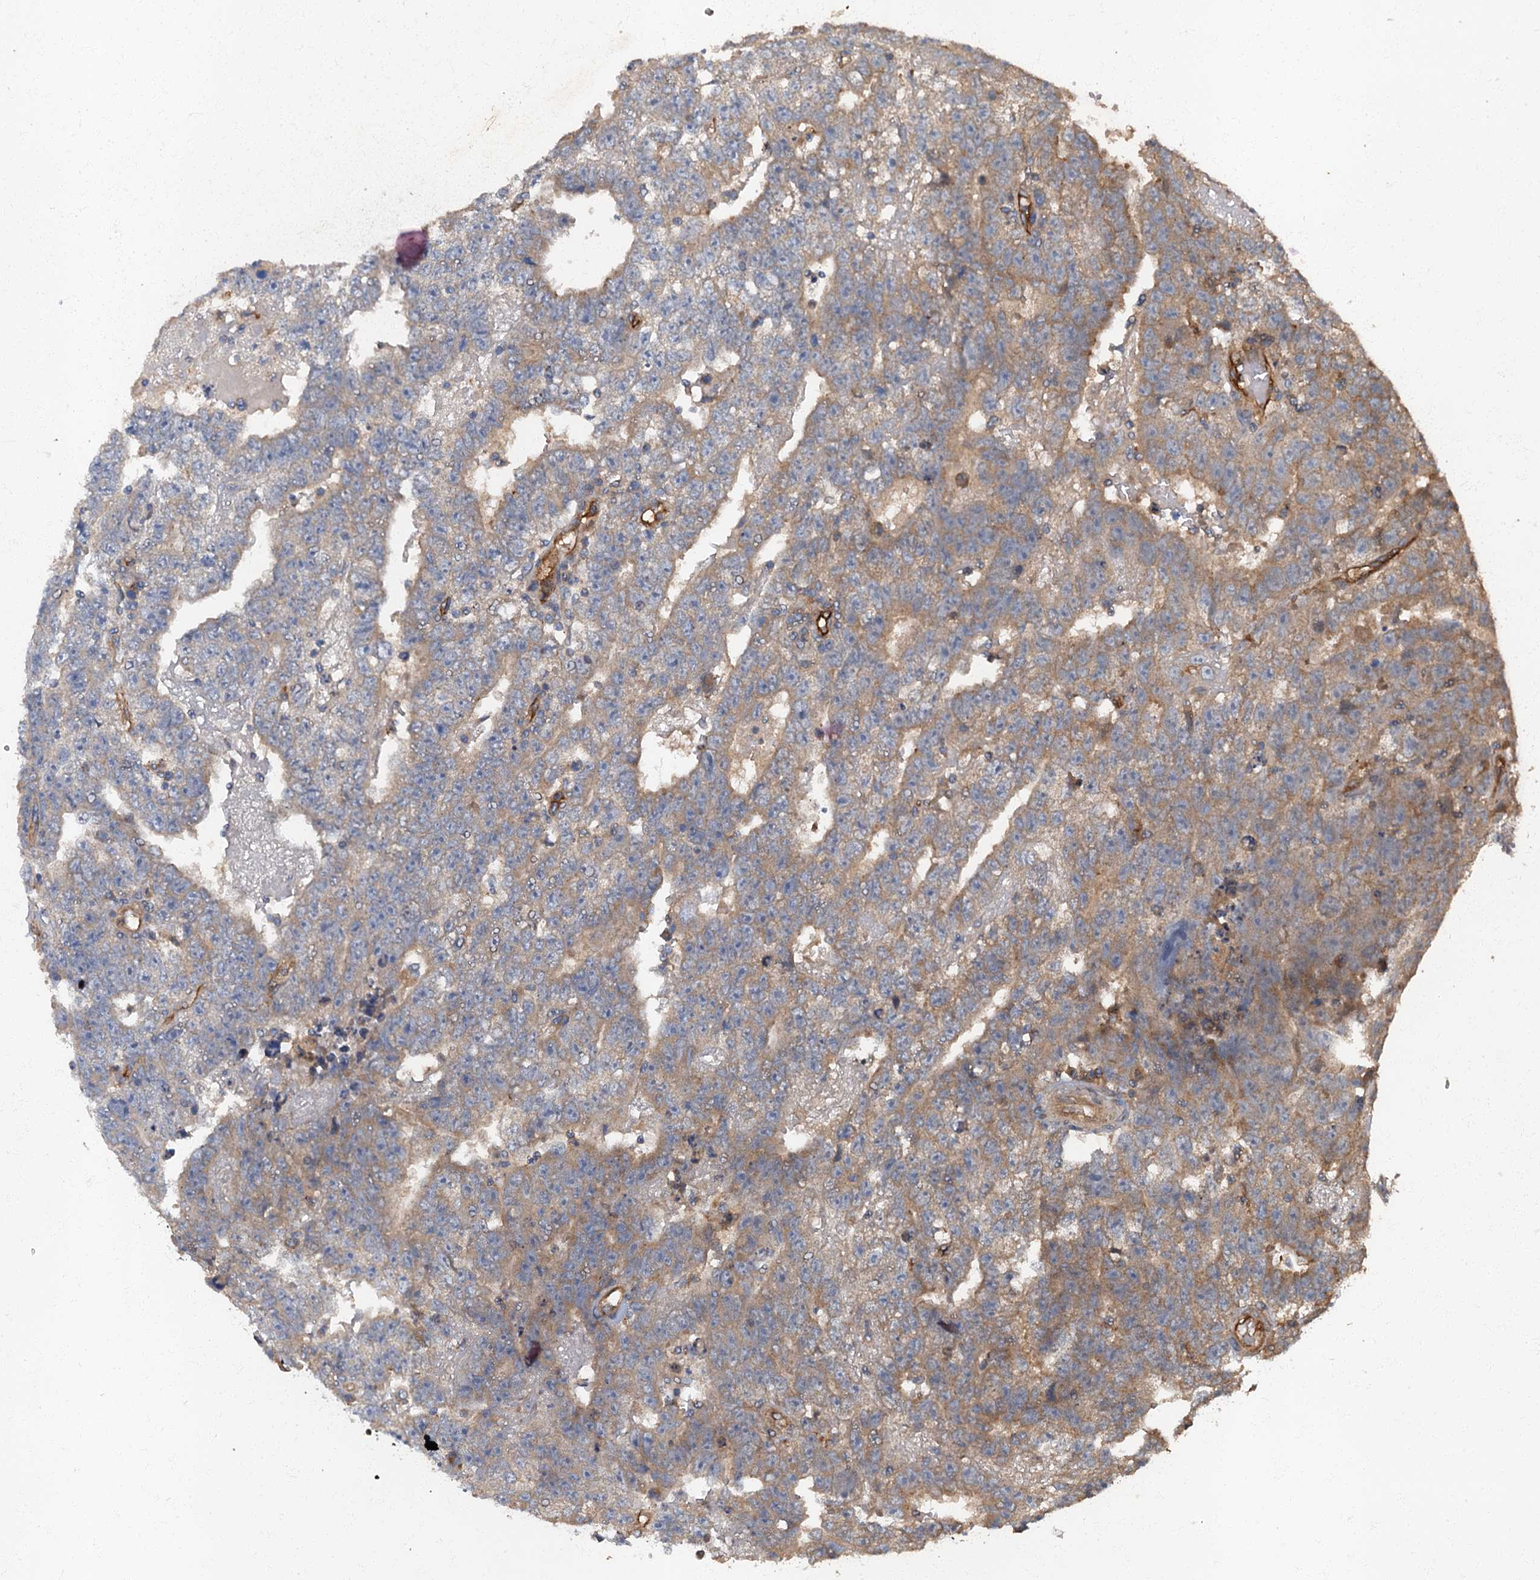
{"staining": {"intensity": "weak", "quantity": "25%-75%", "location": "cytoplasmic/membranous"}, "tissue": "testis cancer", "cell_type": "Tumor cells", "image_type": "cancer", "snomed": [{"axis": "morphology", "description": "Carcinoma, Embryonal, NOS"}, {"axis": "topography", "description": "Testis"}], "caption": "Protein expression by immunohistochemistry exhibits weak cytoplasmic/membranous staining in approximately 25%-75% of tumor cells in testis embryonal carcinoma. (brown staining indicates protein expression, while blue staining denotes nuclei).", "gene": "ARL11", "patient": {"sex": "male", "age": 25}}